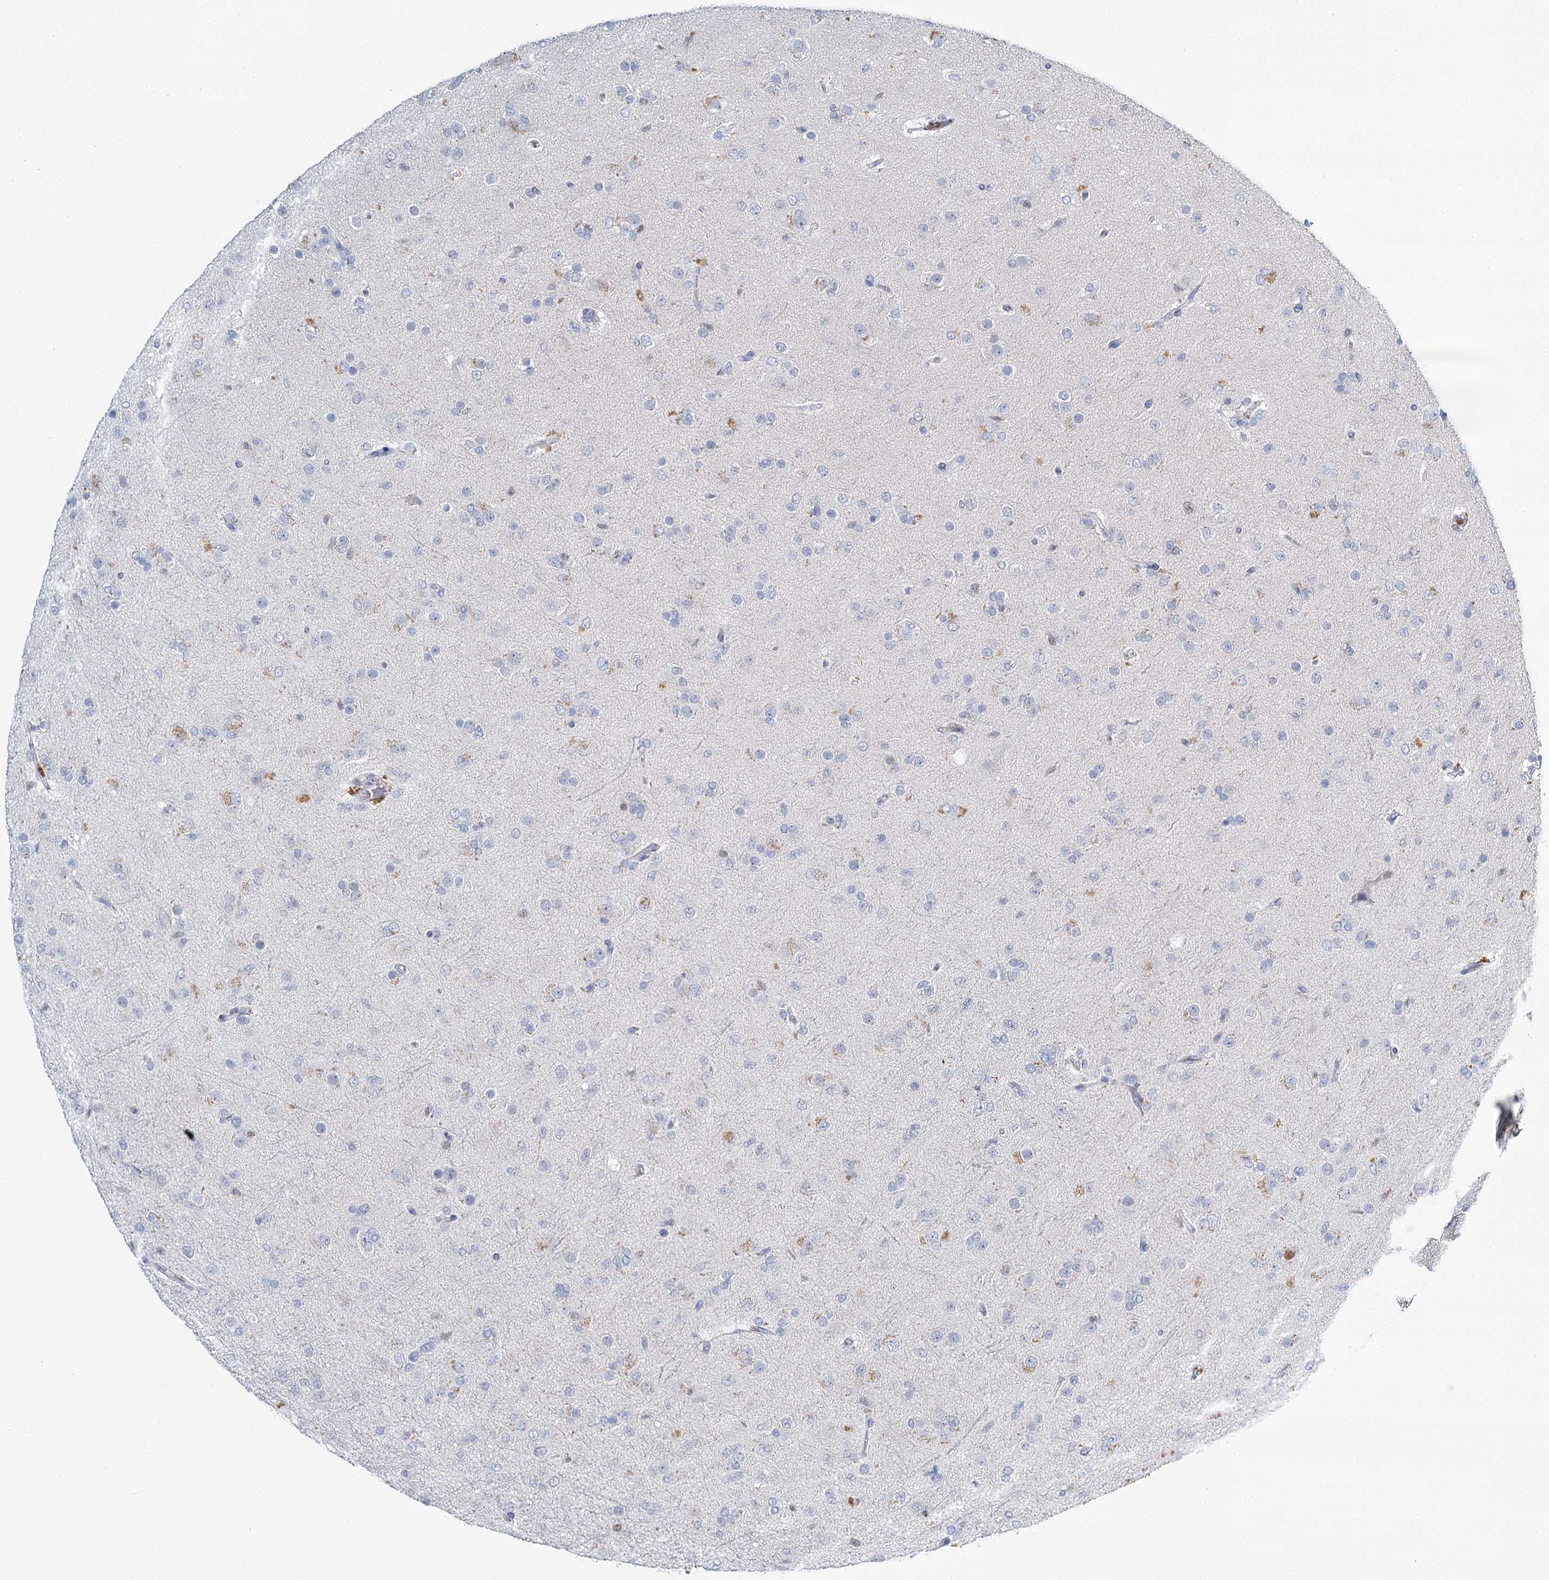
{"staining": {"intensity": "negative", "quantity": "none", "location": "none"}, "tissue": "glioma", "cell_type": "Tumor cells", "image_type": "cancer", "snomed": [{"axis": "morphology", "description": "Glioma, malignant, Low grade"}, {"axis": "topography", "description": "Brain"}], "caption": "Immunohistochemistry histopathology image of neoplastic tissue: glioma stained with DAB demonstrates no significant protein positivity in tumor cells. The staining is performed using DAB brown chromogen with nuclei counter-stained in using hematoxylin.", "gene": "IGSF3", "patient": {"sex": "male", "age": 65}}